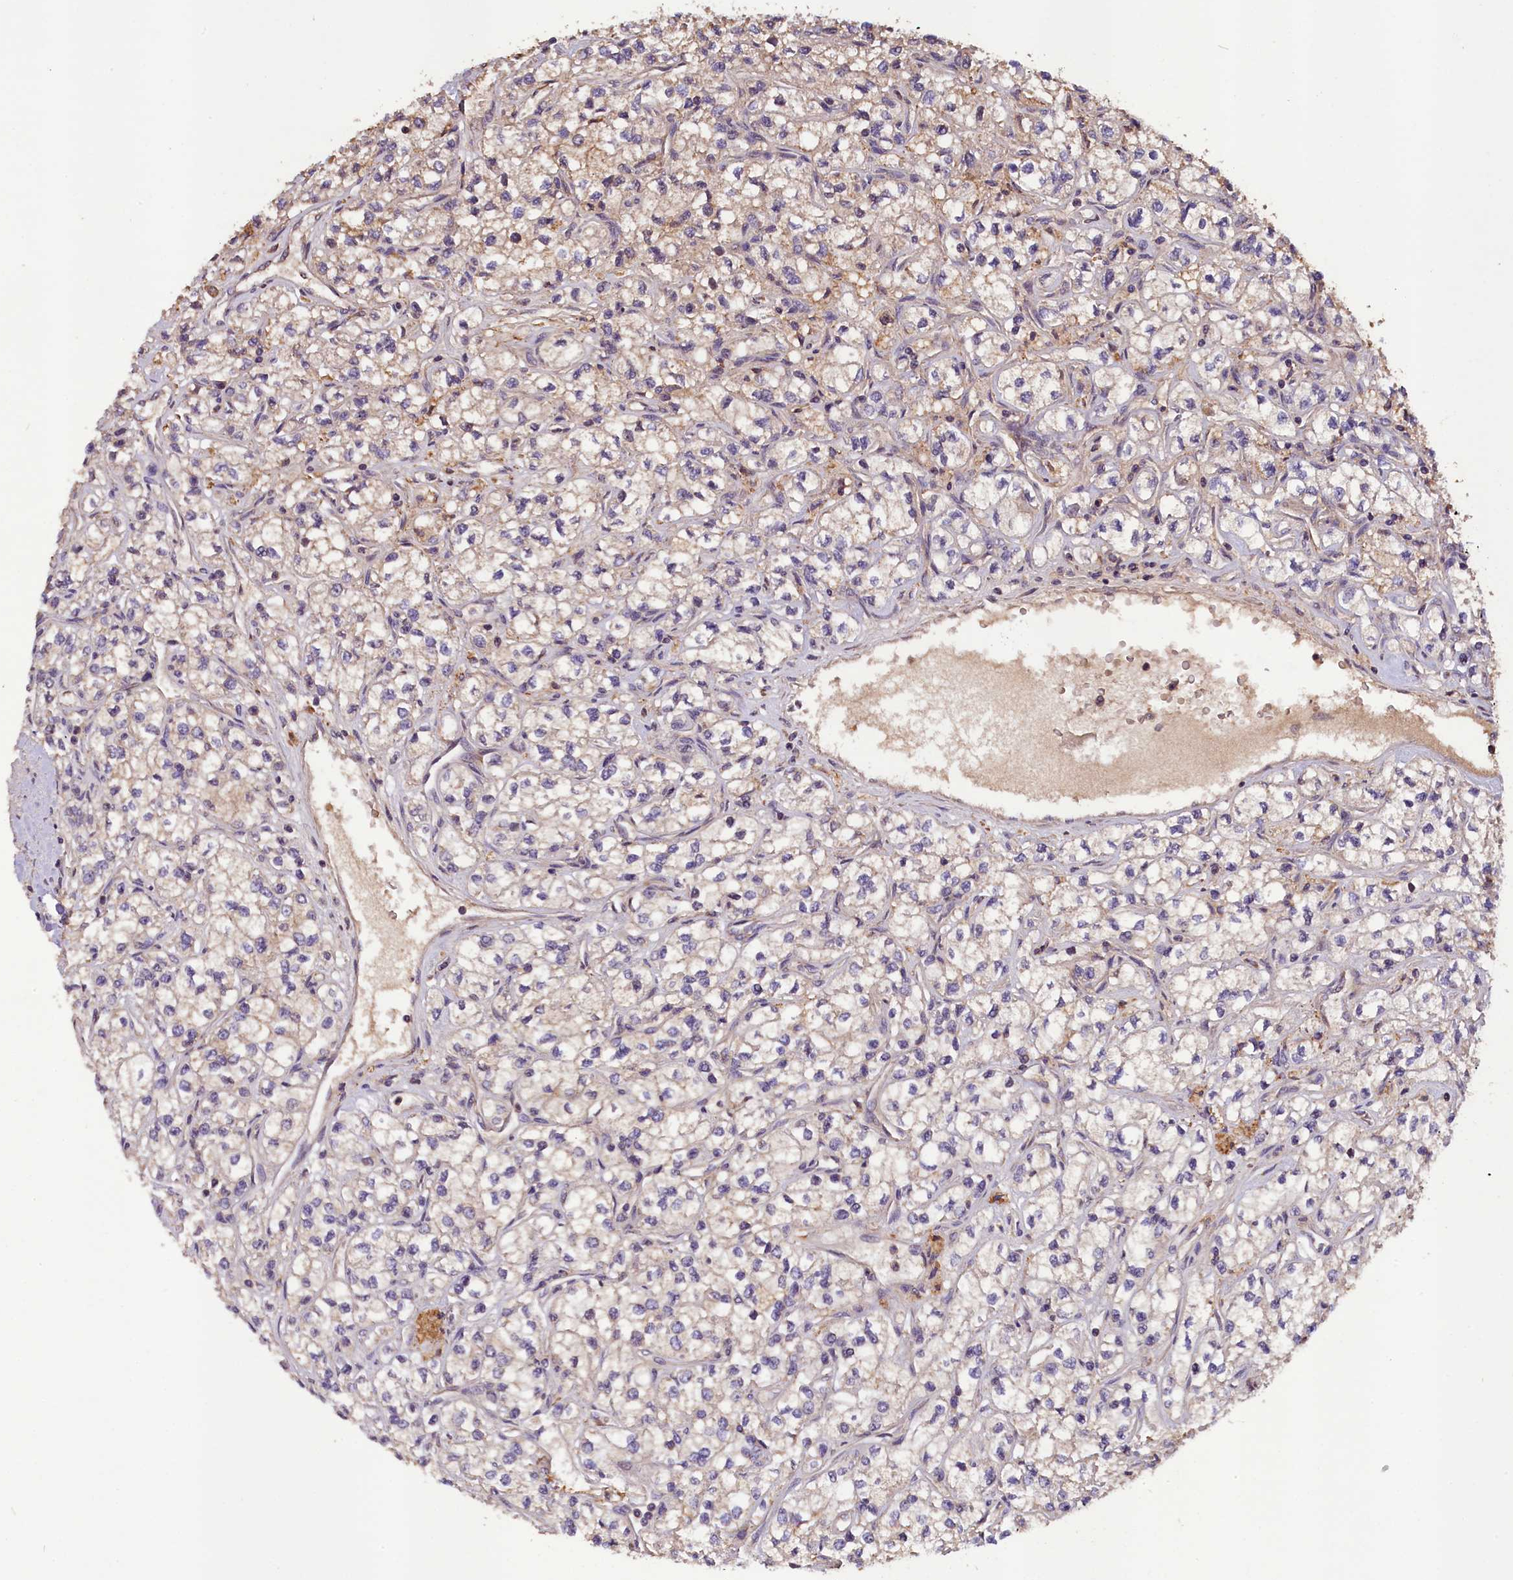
{"staining": {"intensity": "weak", "quantity": "<25%", "location": "cytoplasmic/membranous"}, "tissue": "renal cancer", "cell_type": "Tumor cells", "image_type": "cancer", "snomed": [{"axis": "morphology", "description": "Adenocarcinoma, NOS"}, {"axis": "topography", "description": "Kidney"}], "caption": "Tumor cells show no significant staining in adenocarcinoma (renal).", "gene": "DNAJB9", "patient": {"sex": "male", "age": 80}}